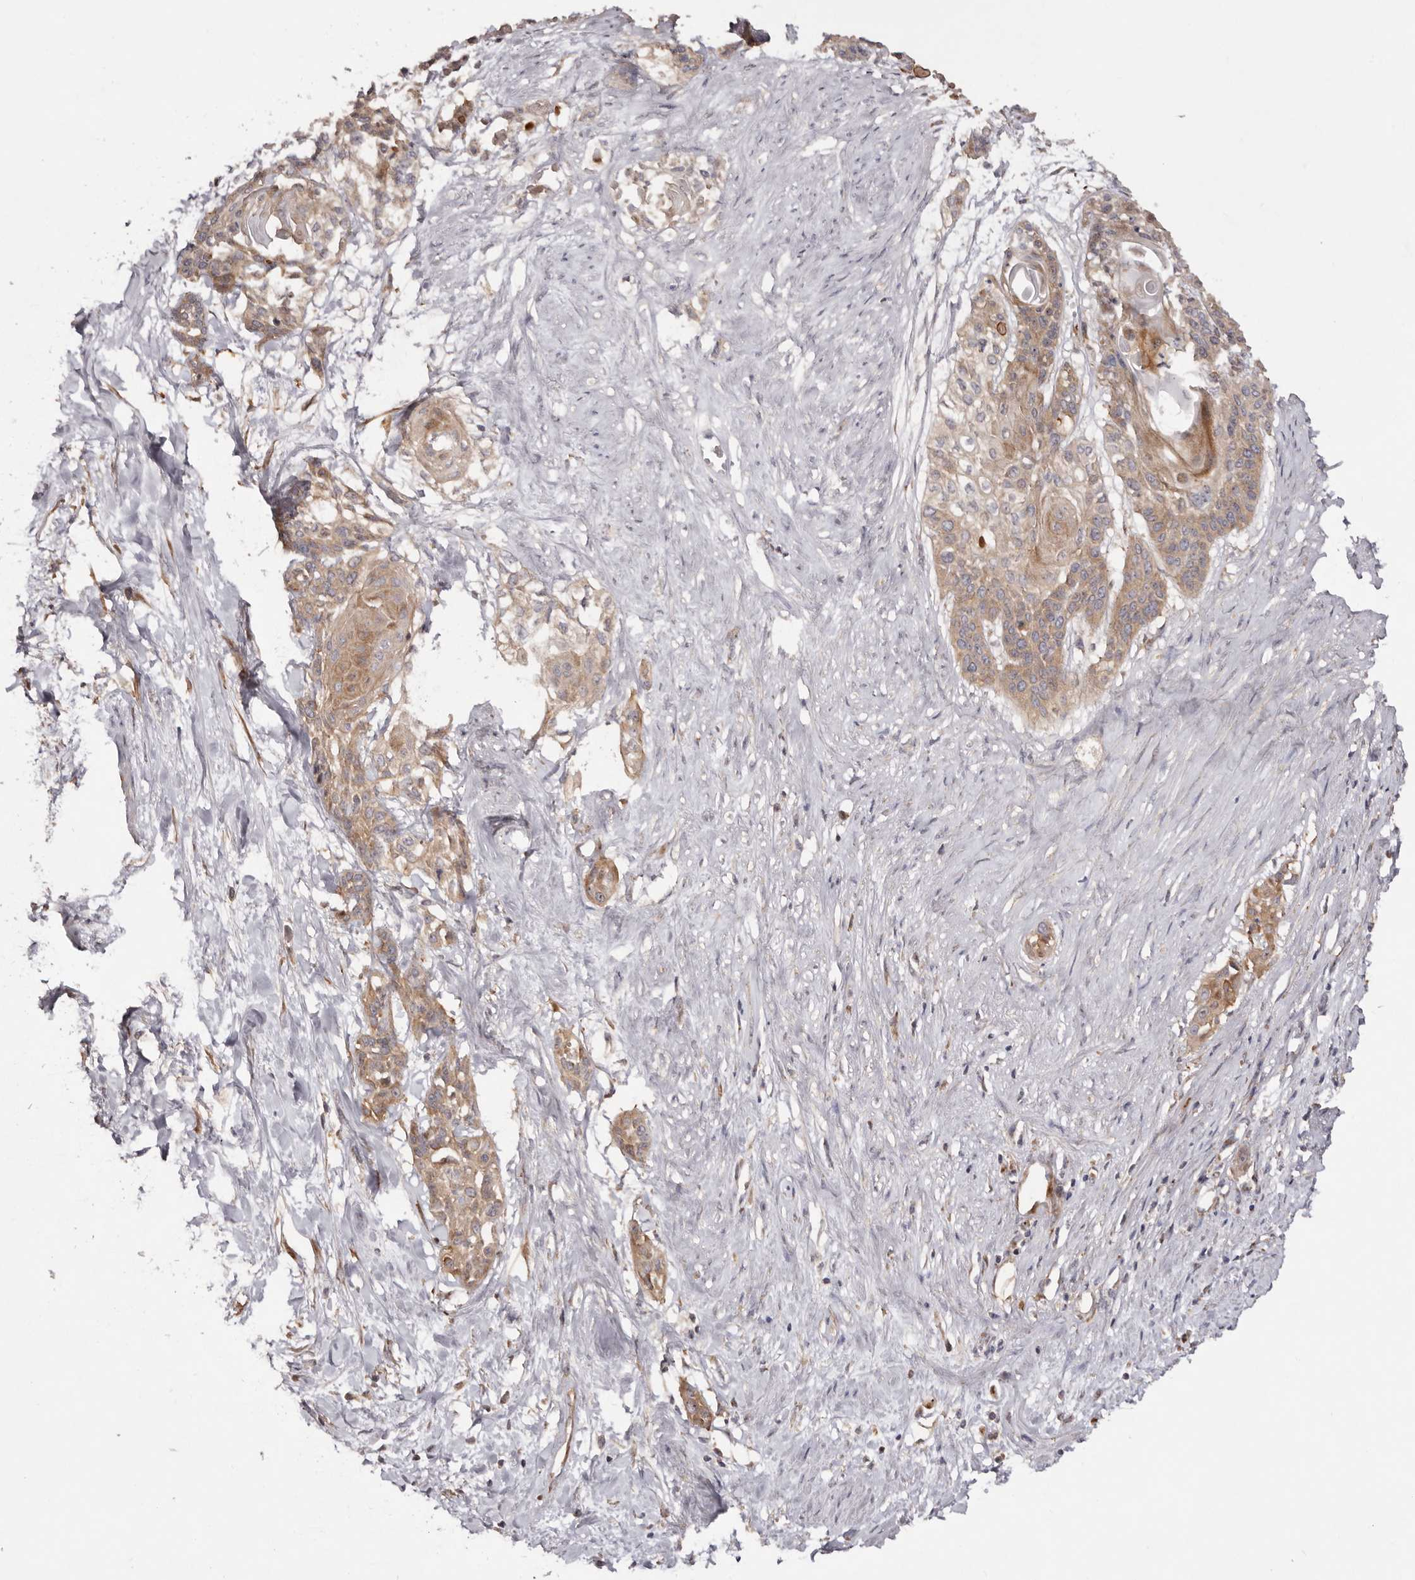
{"staining": {"intensity": "moderate", "quantity": "25%-75%", "location": "cytoplasmic/membranous"}, "tissue": "cervical cancer", "cell_type": "Tumor cells", "image_type": "cancer", "snomed": [{"axis": "morphology", "description": "Squamous cell carcinoma, NOS"}, {"axis": "topography", "description": "Cervix"}], "caption": "IHC of cervical squamous cell carcinoma reveals medium levels of moderate cytoplasmic/membranous expression in approximately 25%-75% of tumor cells. Nuclei are stained in blue.", "gene": "RPS6", "patient": {"sex": "female", "age": 57}}